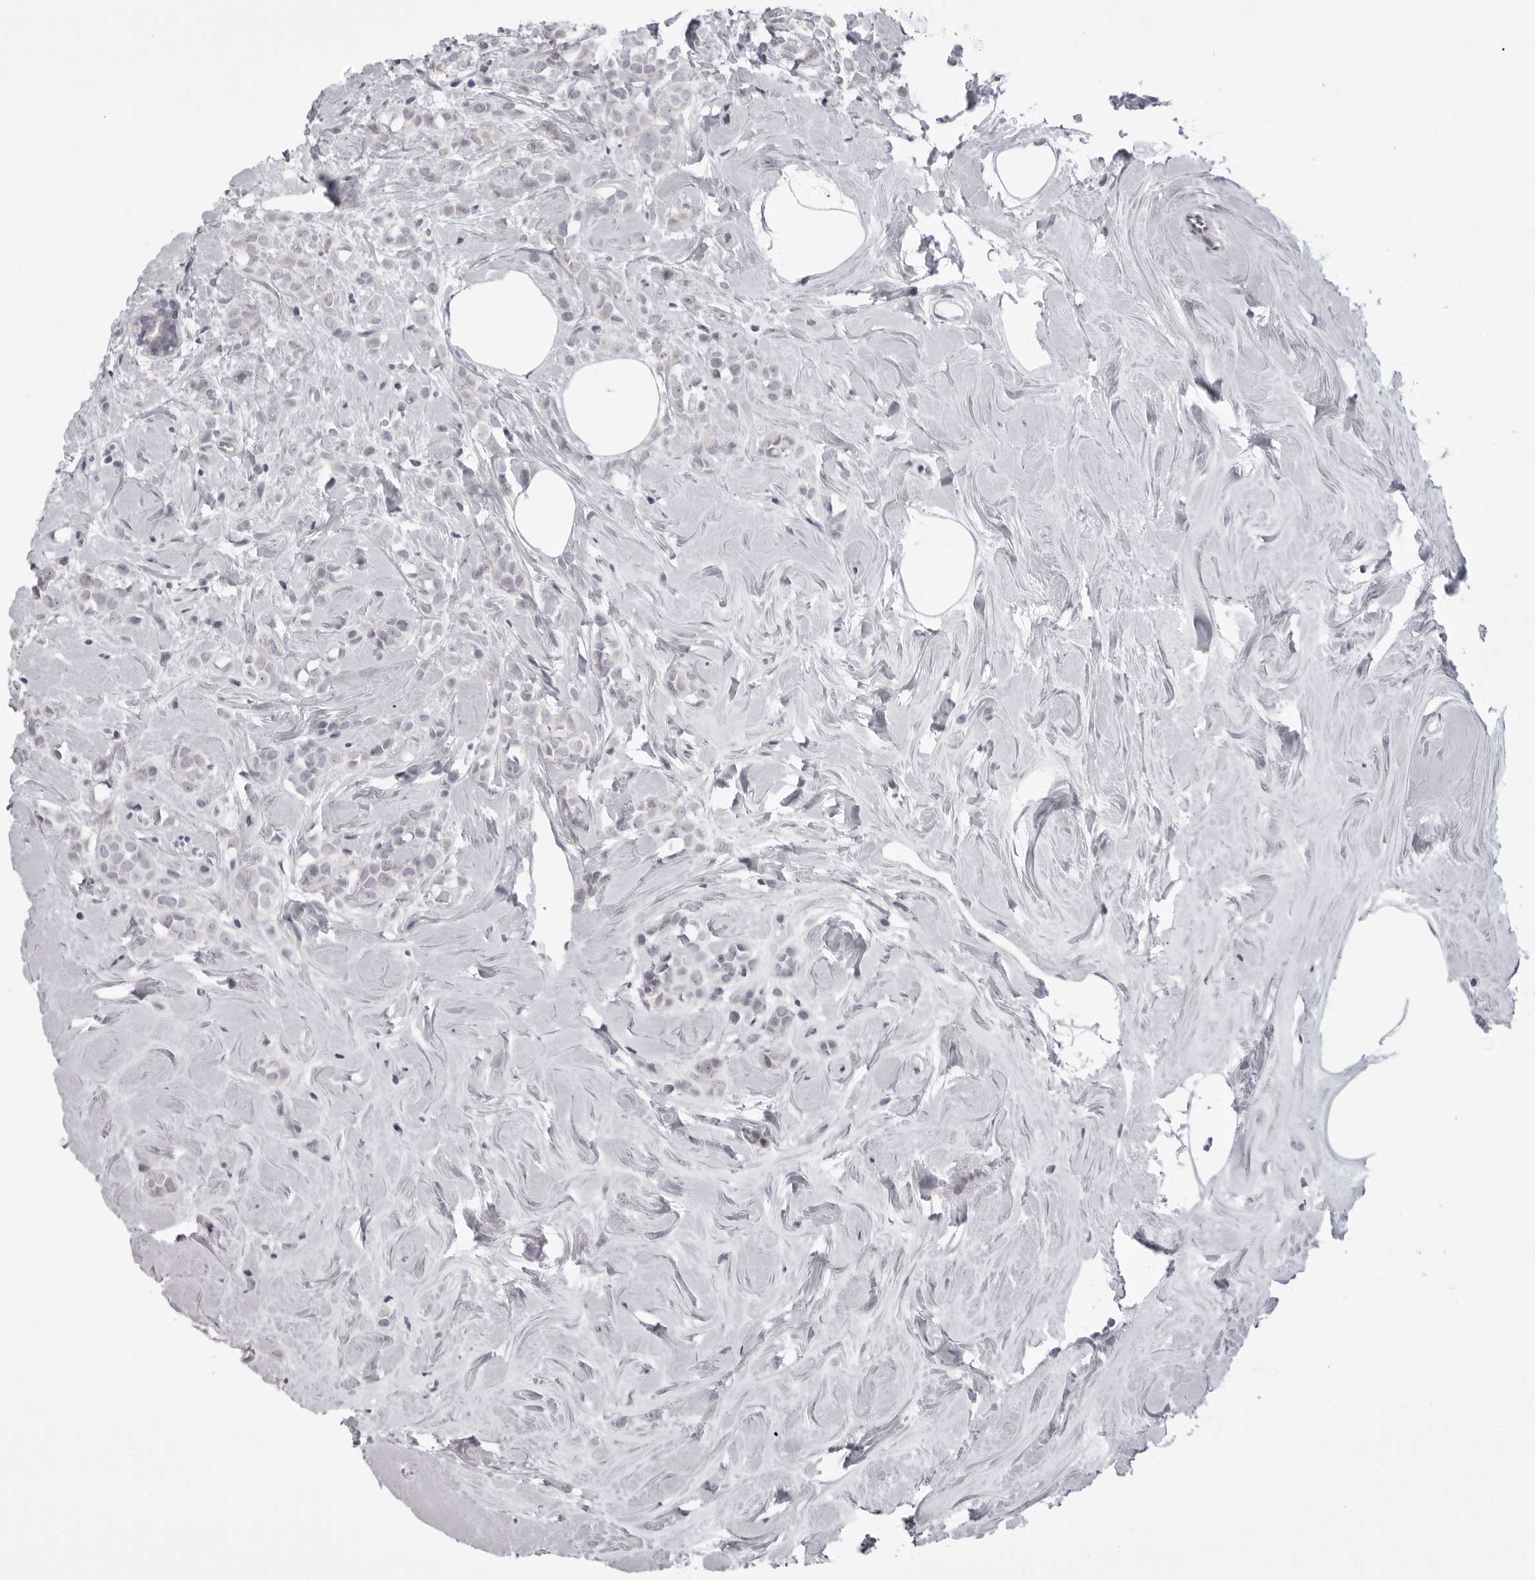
{"staining": {"intensity": "negative", "quantity": "none", "location": "none"}, "tissue": "breast cancer", "cell_type": "Tumor cells", "image_type": "cancer", "snomed": [{"axis": "morphology", "description": "Lobular carcinoma"}, {"axis": "topography", "description": "Breast"}], "caption": "The photomicrograph displays no significant staining in tumor cells of breast lobular carcinoma.", "gene": "EPHA10", "patient": {"sex": "female", "age": 47}}